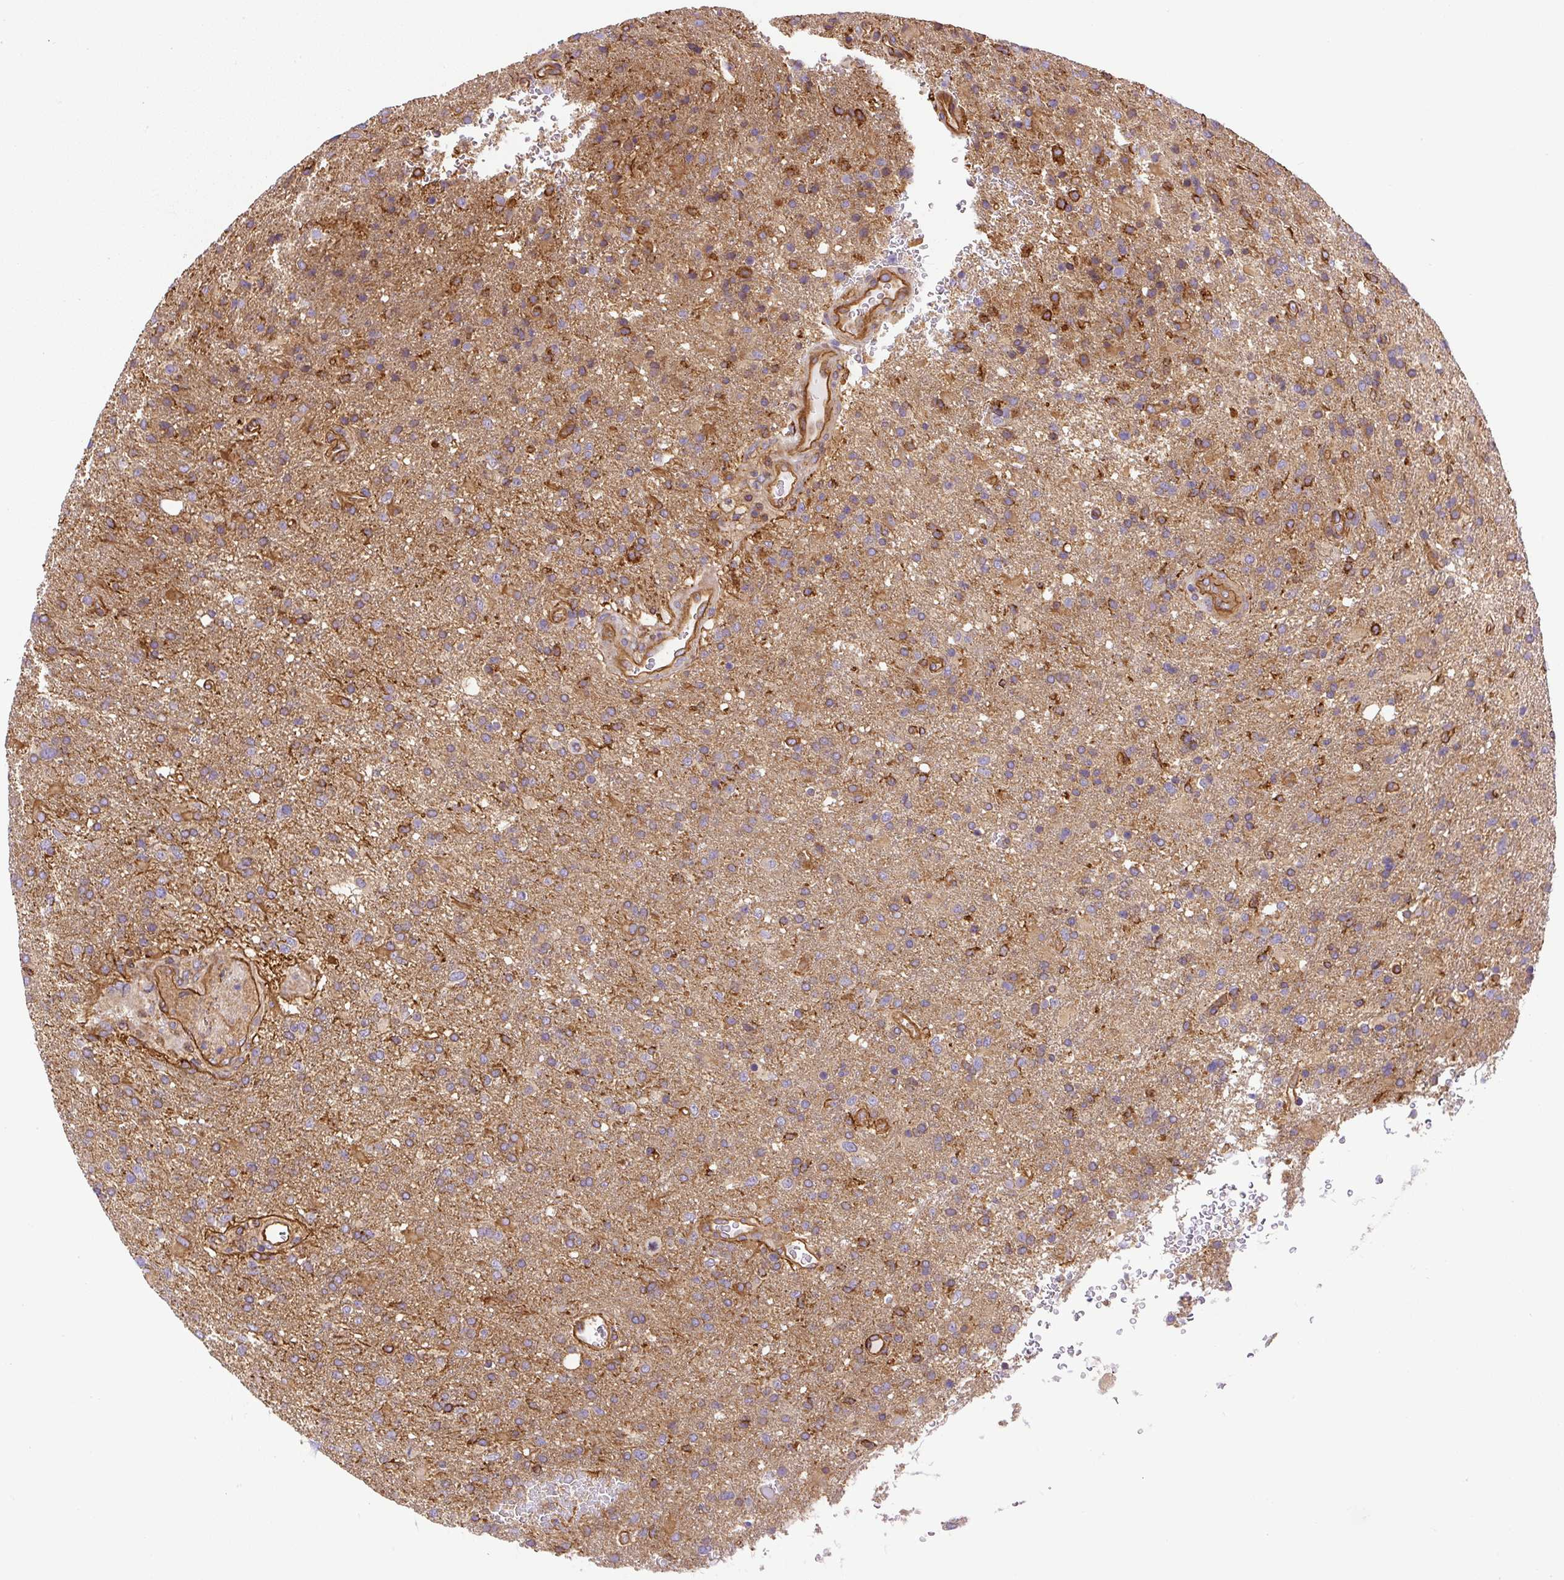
{"staining": {"intensity": "moderate", "quantity": ">75%", "location": "cytoplasmic/membranous"}, "tissue": "glioma", "cell_type": "Tumor cells", "image_type": "cancer", "snomed": [{"axis": "morphology", "description": "Glioma, malignant, High grade"}, {"axis": "topography", "description": "Brain"}], "caption": "Immunohistochemical staining of human glioma shows moderate cytoplasmic/membranous protein staining in approximately >75% of tumor cells.", "gene": "DCTN1", "patient": {"sex": "female", "age": 74}}